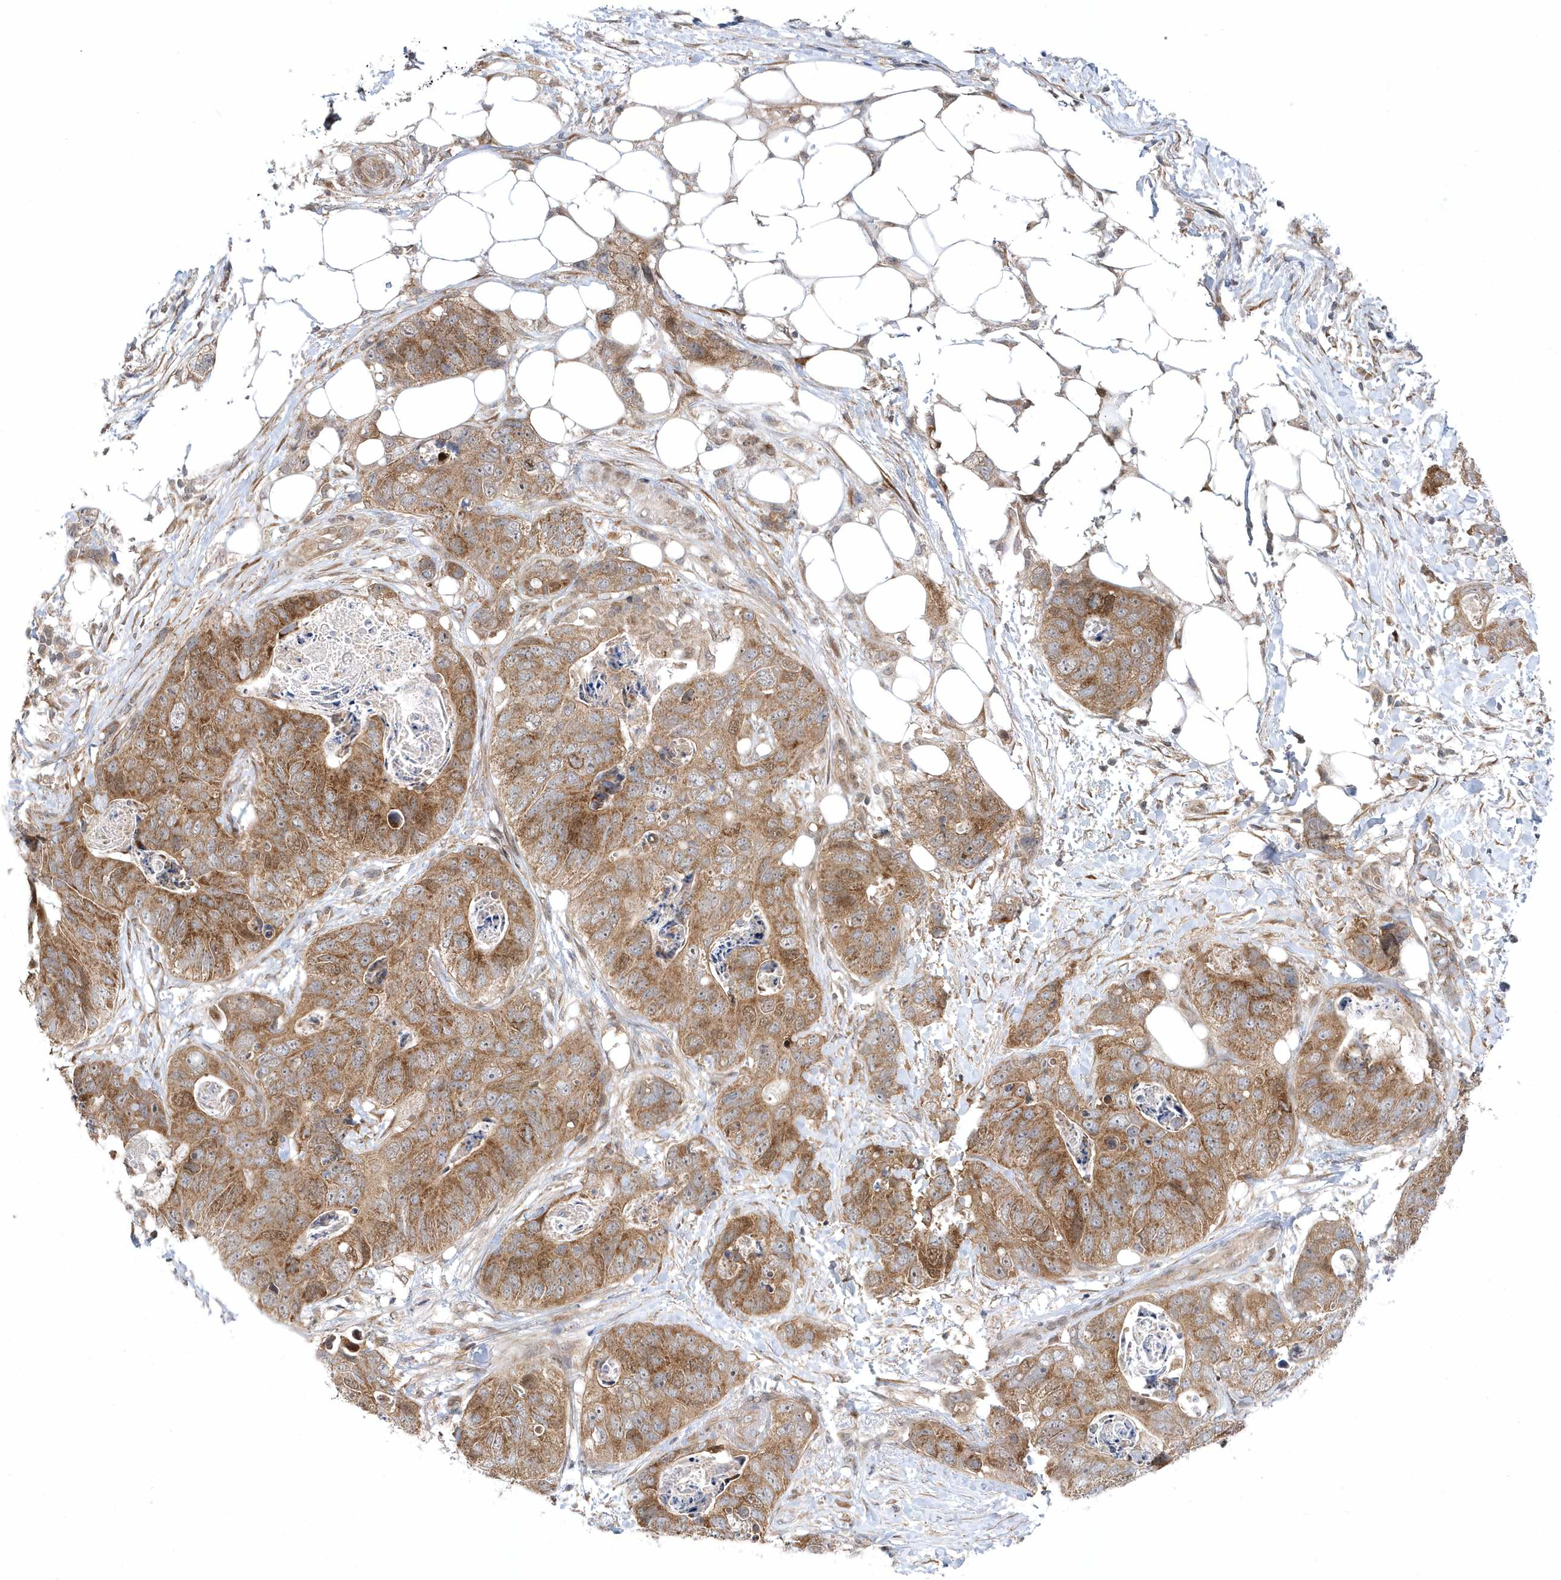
{"staining": {"intensity": "moderate", "quantity": ">75%", "location": "cytoplasmic/membranous"}, "tissue": "stomach cancer", "cell_type": "Tumor cells", "image_type": "cancer", "snomed": [{"axis": "morphology", "description": "Adenocarcinoma, NOS"}, {"axis": "topography", "description": "Stomach"}], "caption": "A medium amount of moderate cytoplasmic/membranous positivity is identified in approximately >75% of tumor cells in stomach cancer (adenocarcinoma) tissue.", "gene": "MXI1", "patient": {"sex": "female", "age": 89}}